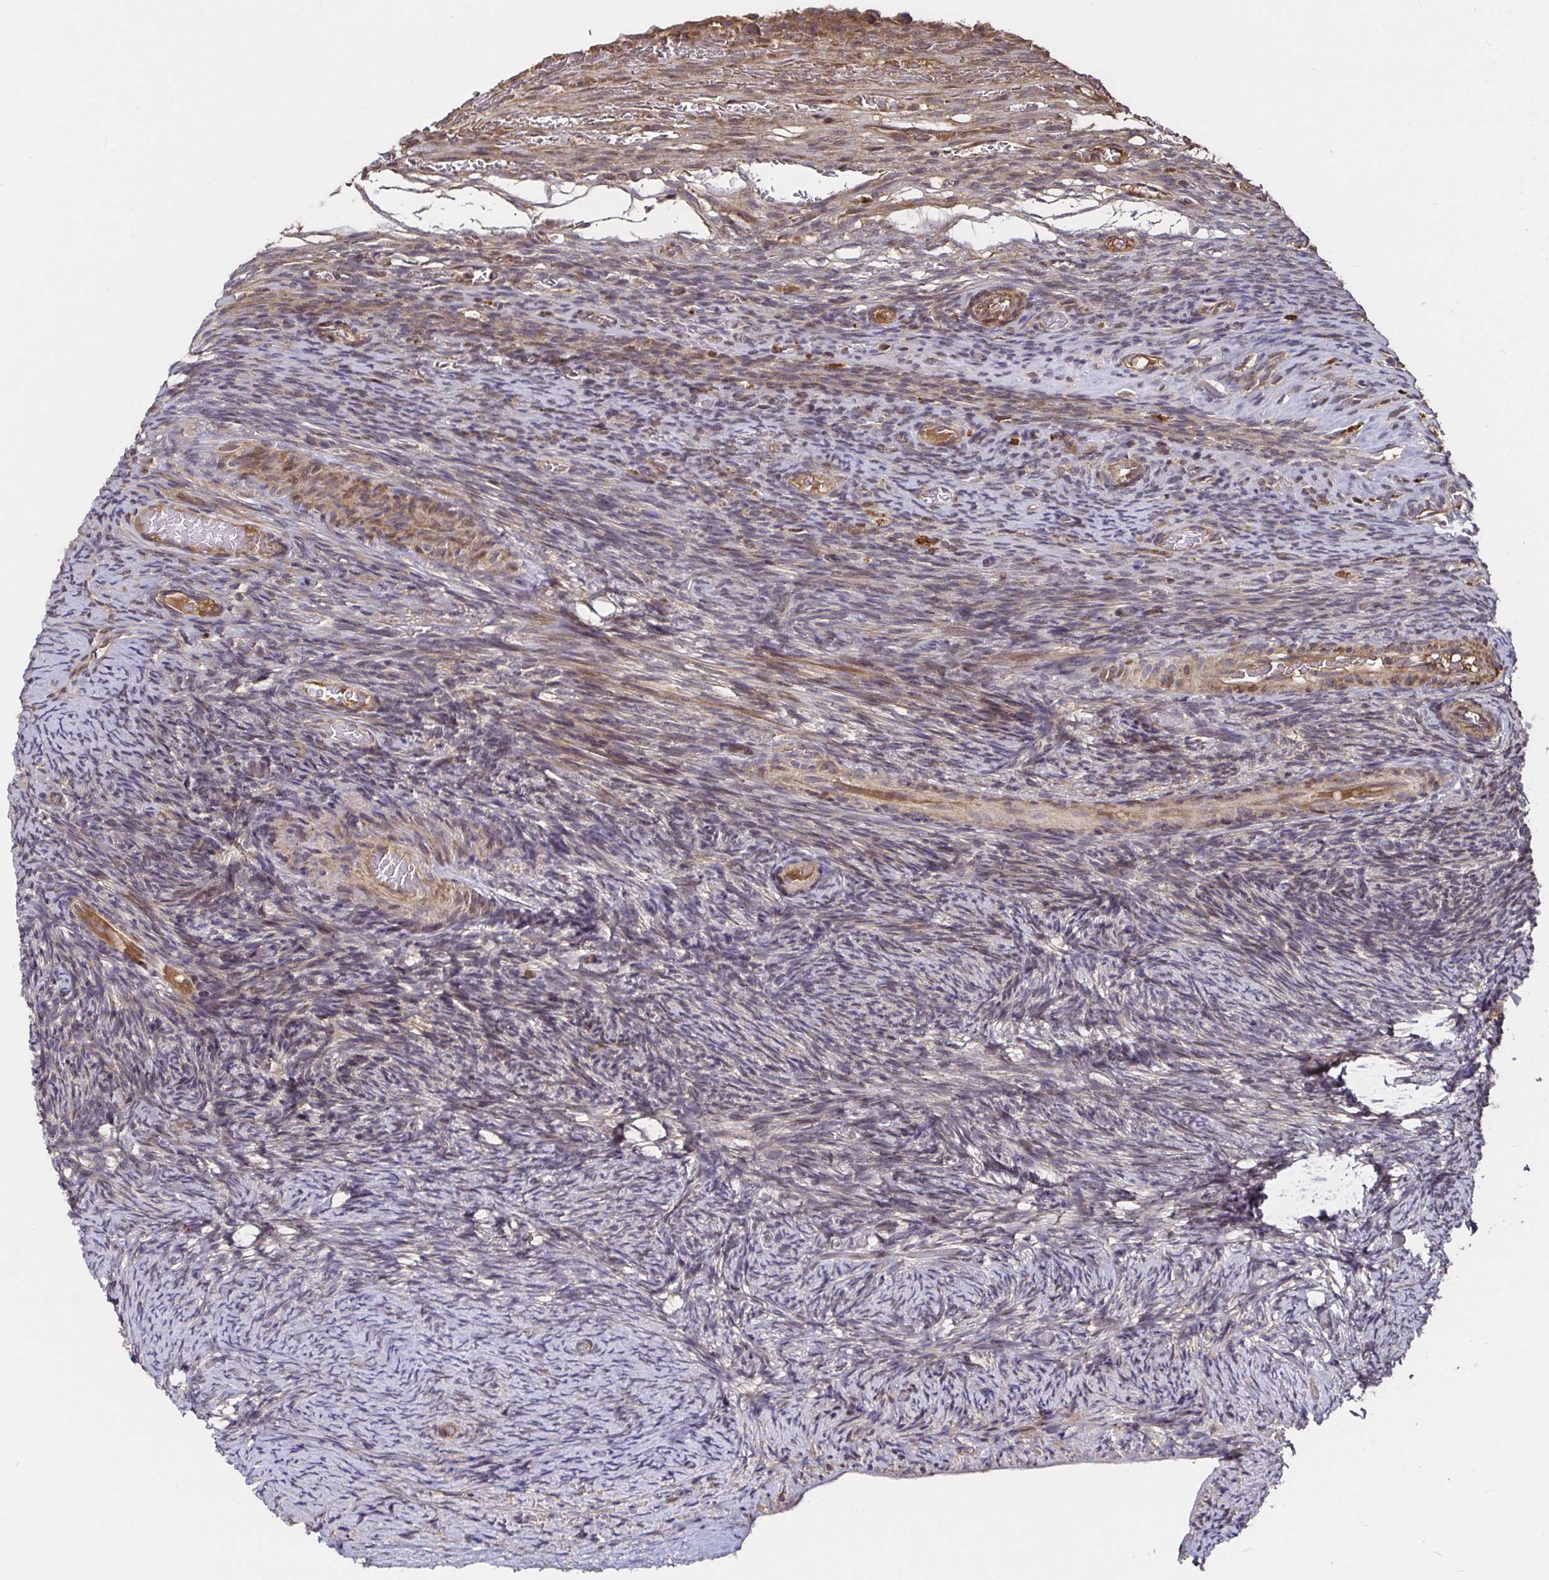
{"staining": {"intensity": "weak", "quantity": "<25%", "location": "cytoplasmic/membranous"}, "tissue": "ovary", "cell_type": "Ovarian stroma cells", "image_type": "normal", "snomed": [{"axis": "morphology", "description": "Normal tissue, NOS"}, {"axis": "topography", "description": "Ovary"}], "caption": "This image is of unremarkable ovary stained with immunohistochemistry (IHC) to label a protein in brown with the nuclei are counter-stained blue. There is no expression in ovarian stroma cells.", "gene": "SMYD3", "patient": {"sex": "female", "age": 34}}